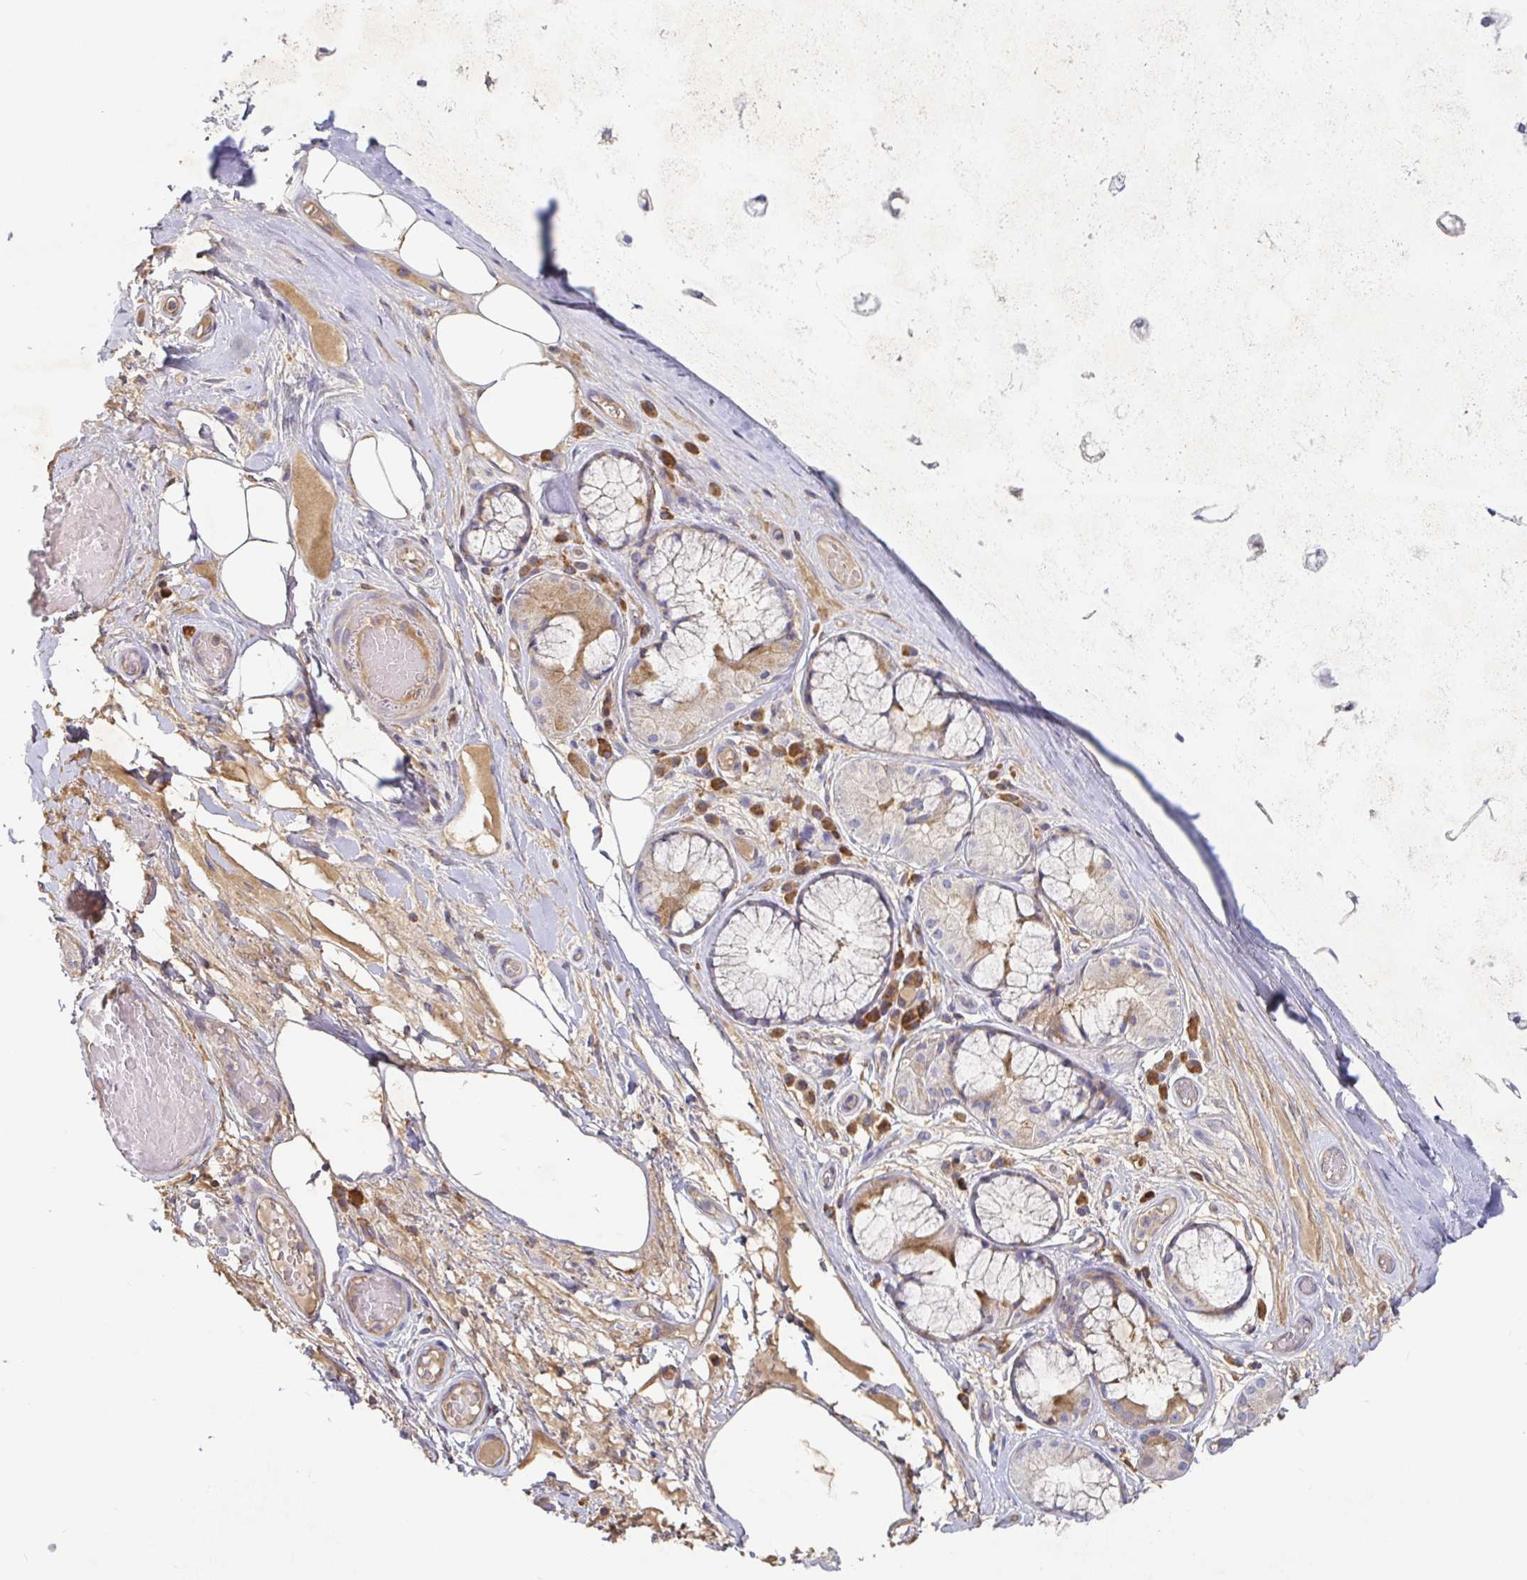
{"staining": {"intensity": "weak", "quantity": "25%-75%", "location": "cytoplasmic/membranous"}, "tissue": "adipose tissue", "cell_type": "Adipocytes", "image_type": "normal", "snomed": [{"axis": "morphology", "description": "Normal tissue, NOS"}, {"axis": "topography", "description": "Cartilage tissue"}, {"axis": "topography", "description": "Bronchus"}], "caption": "A low amount of weak cytoplasmic/membranous staining is seen in approximately 25%-75% of adipocytes in normal adipose tissue.", "gene": "IRAK2", "patient": {"sex": "male", "age": 64}}